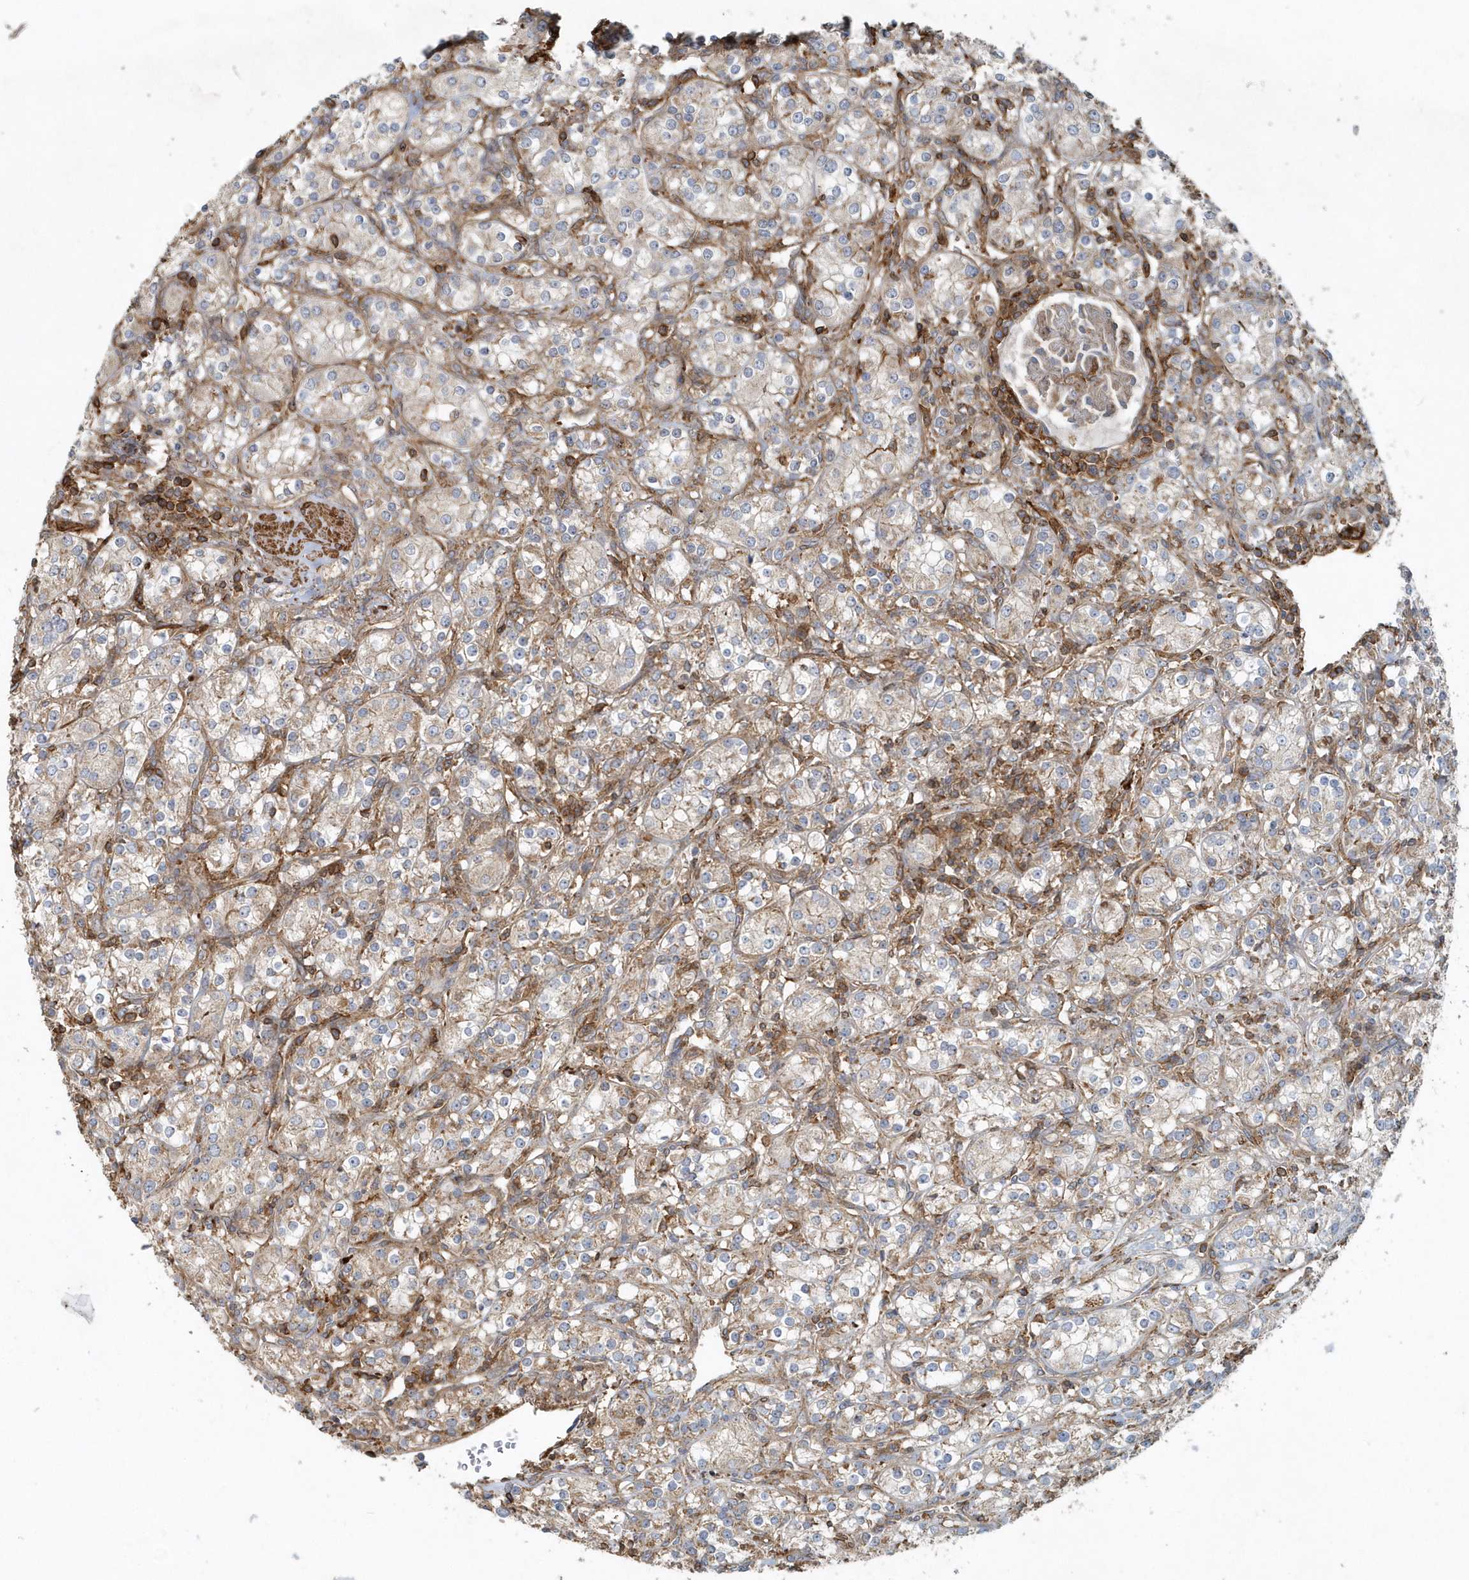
{"staining": {"intensity": "weak", "quantity": "<25%", "location": "cytoplasmic/membranous"}, "tissue": "renal cancer", "cell_type": "Tumor cells", "image_type": "cancer", "snomed": [{"axis": "morphology", "description": "Adenocarcinoma, NOS"}, {"axis": "topography", "description": "Kidney"}], "caption": "Human renal cancer (adenocarcinoma) stained for a protein using immunohistochemistry displays no staining in tumor cells.", "gene": "MMUT", "patient": {"sex": "male", "age": 77}}